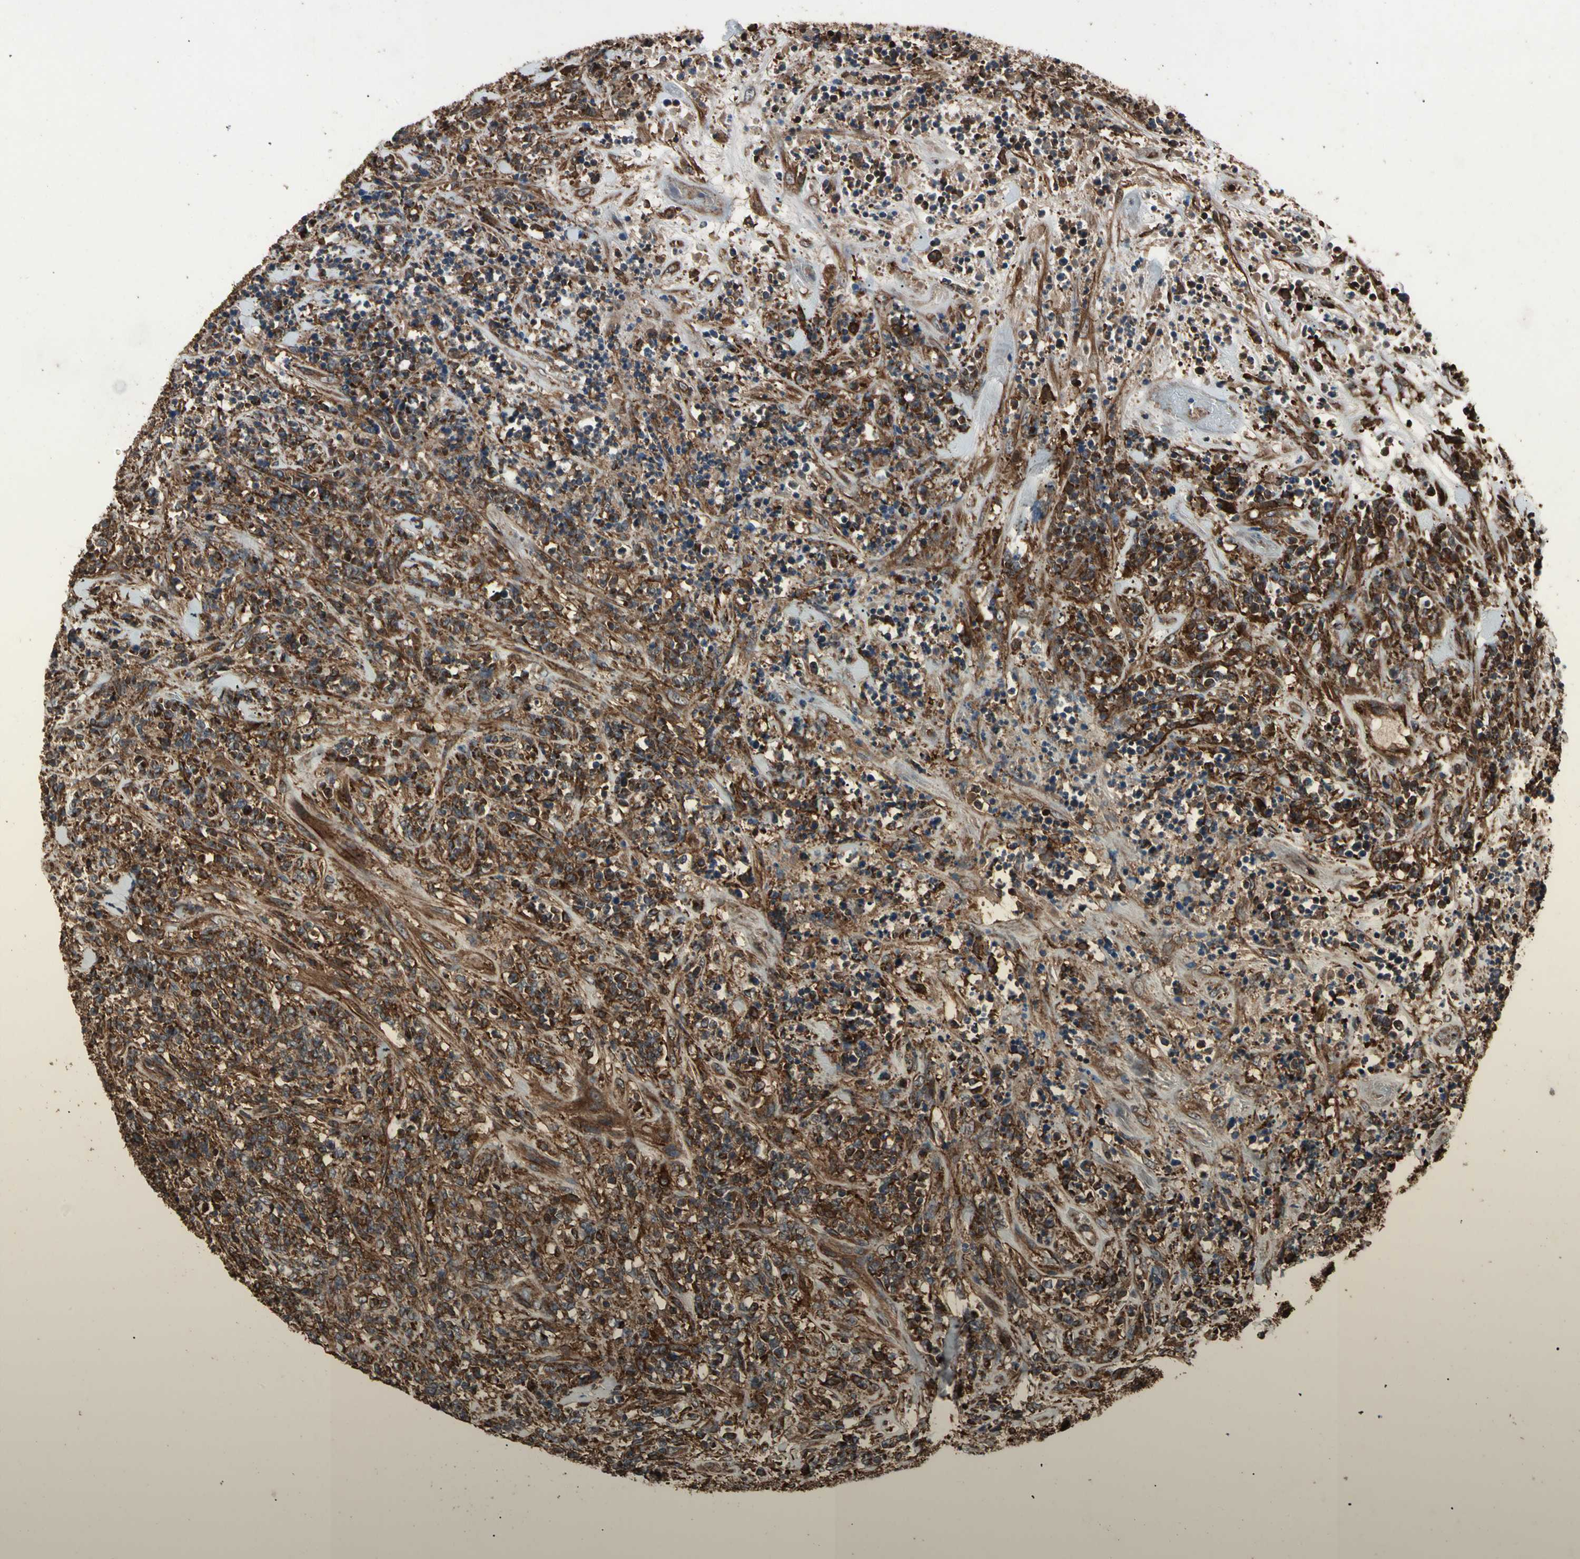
{"staining": {"intensity": "strong", "quantity": ">75%", "location": "cytoplasmic/membranous"}, "tissue": "lymphoma", "cell_type": "Tumor cells", "image_type": "cancer", "snomed": [{"axis": "morphology", "description": "Malignant lymphoma, non-Hodgkin's type, High grade"}, {"axis": "topography", "description": "Soft tissue"}], "caption": "Immunohistochemistry (IHC) (DAB (3,3'-diaminobenzidine)) staining of human lymphoma reveals strong cytoplasmic/membranous protein expression in approximately >75% of tumor cells.", "gene": "AGBL2", "patient": {"sex": "male", "age": 18}}